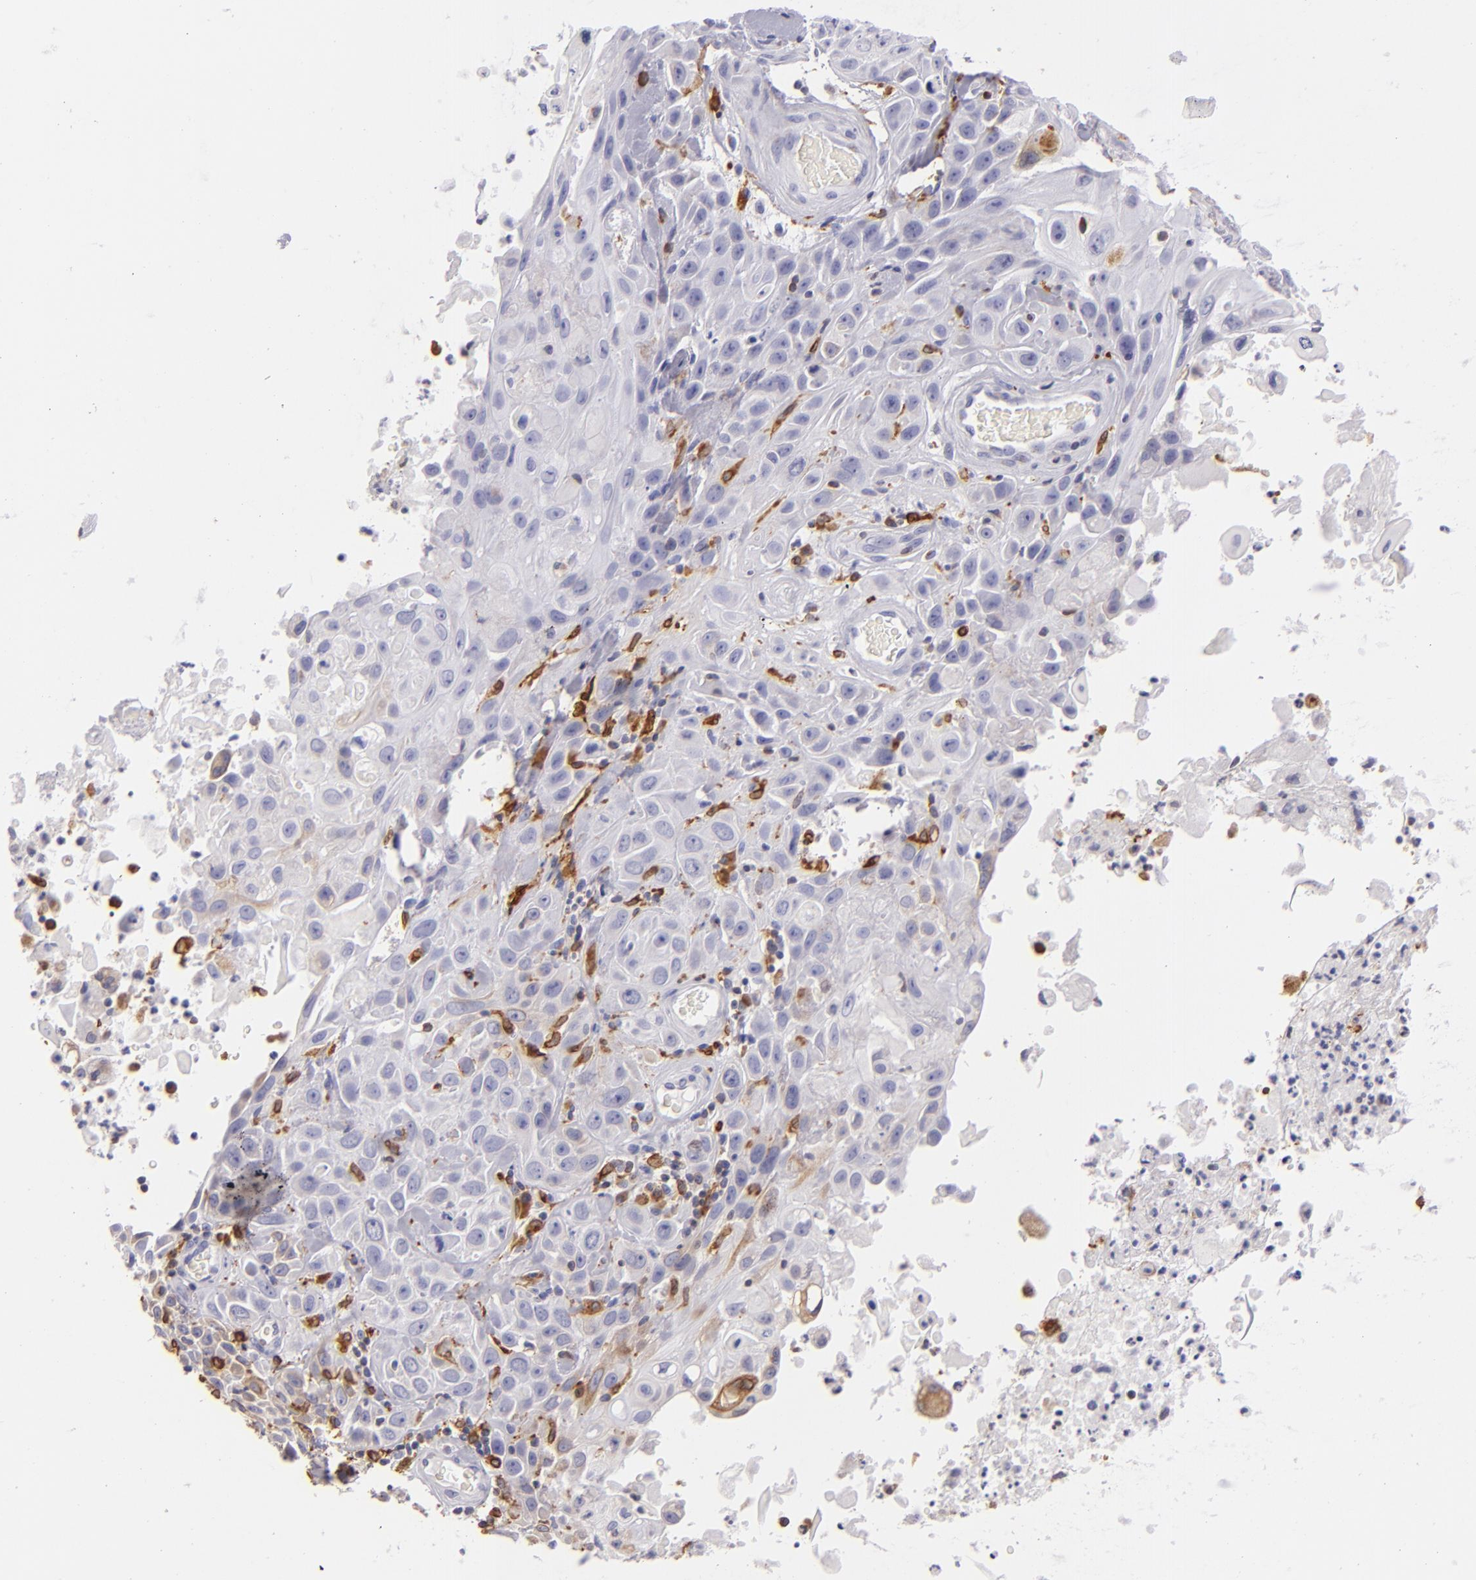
{"staining": {"intensity": "moderate", "quantity": "<25%", "location": "cytoplasmic/membranous"}, "tissue": "skin cancer", "cell_type": "Tumor cells", "image_type": "cancer", "snomed": [{"axis": "morphology", "description": "Squamous cell carcinoma, NOS"}, {"axis": "topography", "description": "Skin"}], "caption": "An IHC histopathology image of neoplastic tissue is shown. Protein staining in brown highlights moderate cytoplasmic/membranous positivity in squamous cell carcinoma (skin) within tumor cells.", "gene": "CD74", "patient": {"sex": "male", "age": 84}}